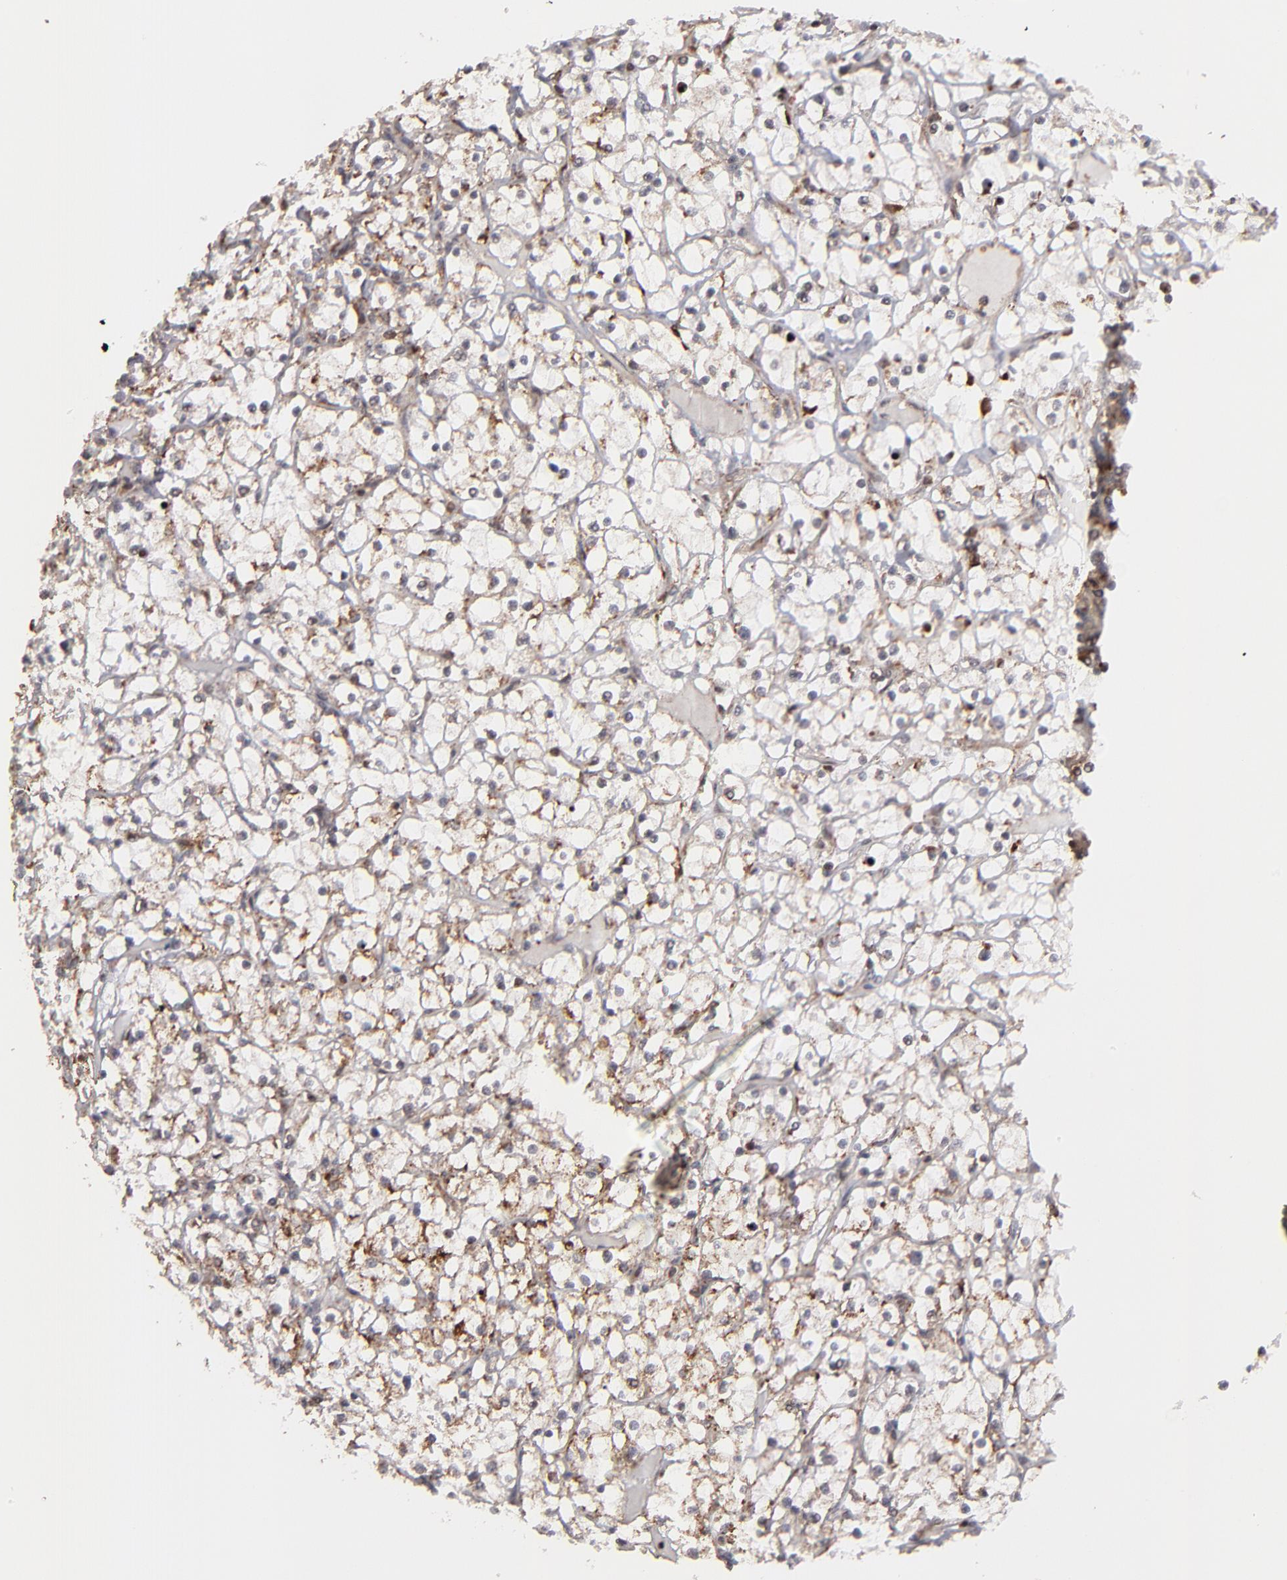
{"staining": {"intensity": "weak", "quantity": ">75%", "location": "cytoplasmic/membranous,nuclear"}, "tissue": "renal cancer", "cell_type": "Tumor cells", "image_type": "cancer", "snomed": [{"axis": "morphology", "description": "Adenocarcinoma, NOS"}, {"axis": "topography", "description": "Kidney"}], "caption": "An image of renal cancer (adenocarcinoma) stained for a protein reveals weak cytoplasmic/membranous and nuclear brown staining in tumor cells. Ihc stains the protein of interest in brown and the nuclei are stained blue.", "gene": "RGS6", "patient": {"sex": "female", "age": 73}}